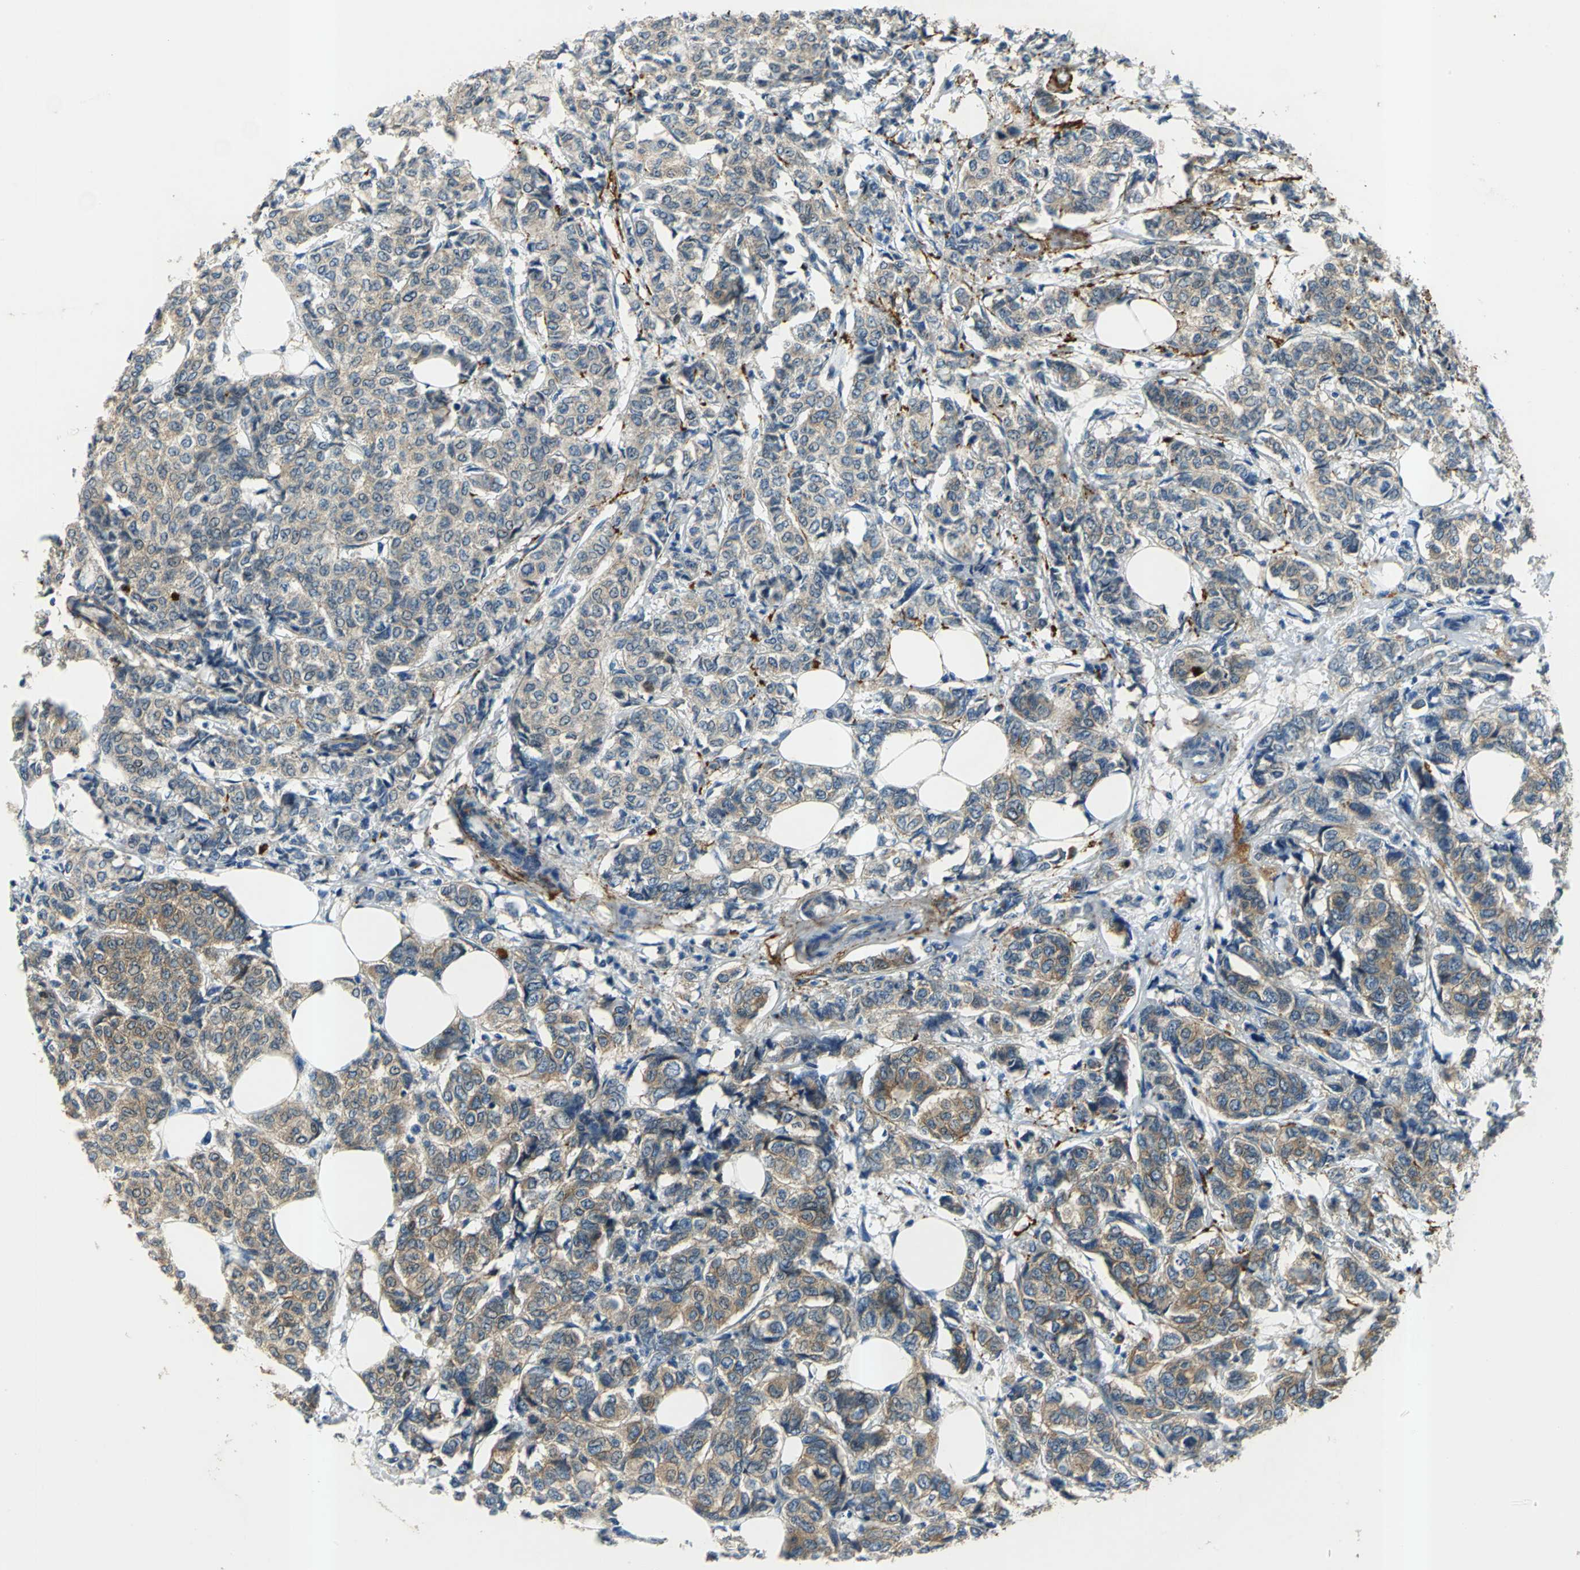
{"staining": {"intensity": "moderate", "quantity": ">75%", "location": "cytoplasmic/membranous"}, "tissue": "breast cancer", "cell_type": "Tumor cells", "image_type": "cancer", "snomed": [{"axis": "morphology", "description": "Lobular carcinoma"}, {"axis": "topography", "description": "Breast"}], "caption": "Immunohistochemical staining of breast cancer (lobular carcinoma) shows medium levels of moderate cytoplasmic/membranous staining in approximately >75% of tumor cells.", "gene": "SLC16A7", "patient": {"sex": "female", "age": 60}}